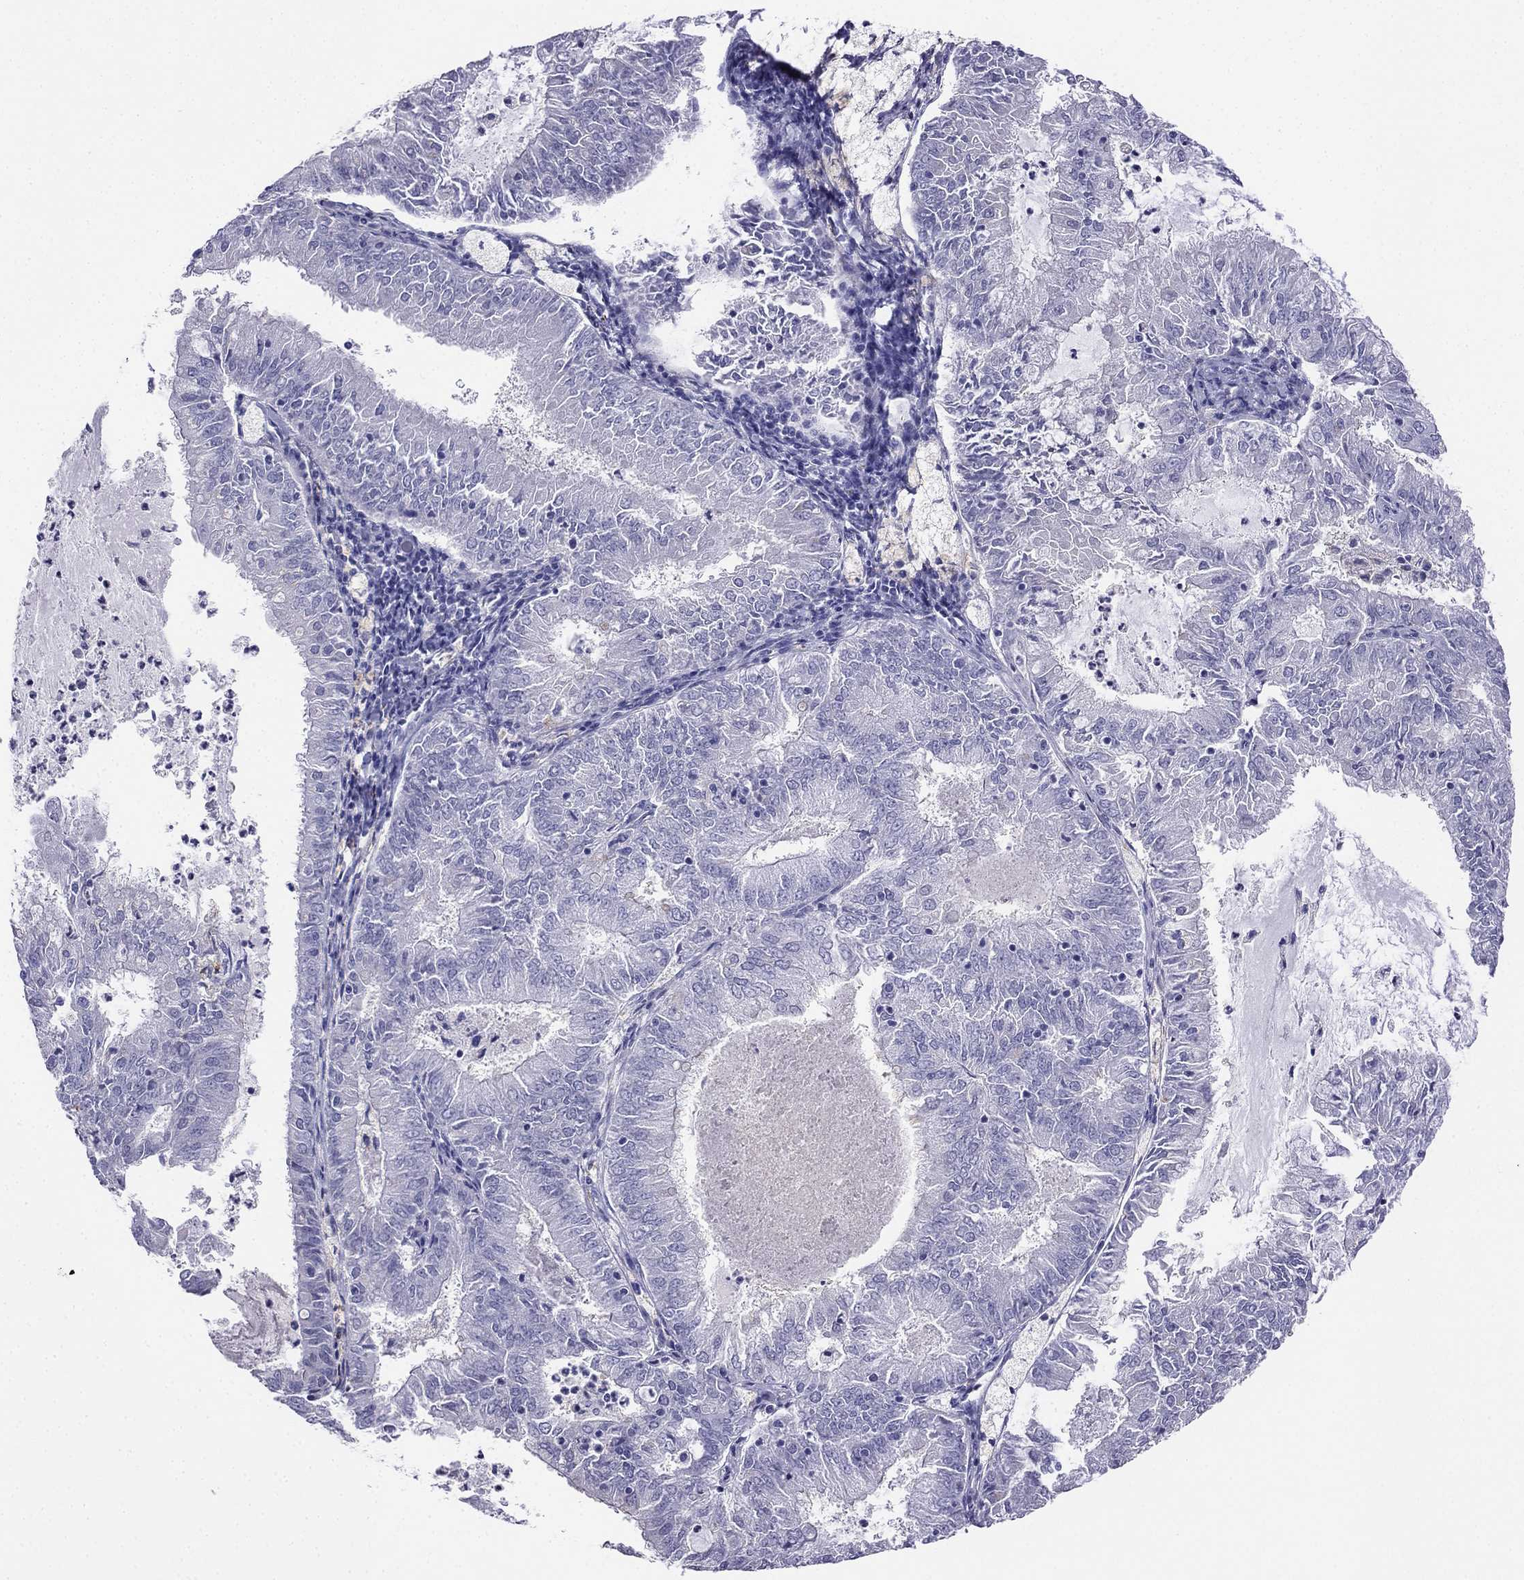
{"staining": {"intensity": "negative", "quantity": "none", "location": "none"}, "tissue": "endometrial cancer", "cell_type": "Tumor cells", "image_type": "cancer", "snomed": [{"axis": "morphology", "description": "Adenocarcinoma, NOS"}, {"axis": "topography", "description": "Endometrium"}], "caption": "Immunohistochemistry (IHC) of human endometrial cancer (adenocarcinoma) demonstrates no positivity in tumor cells.", "gene": "ALOXE3", "patient": {"sex": "female", "age": 57}}